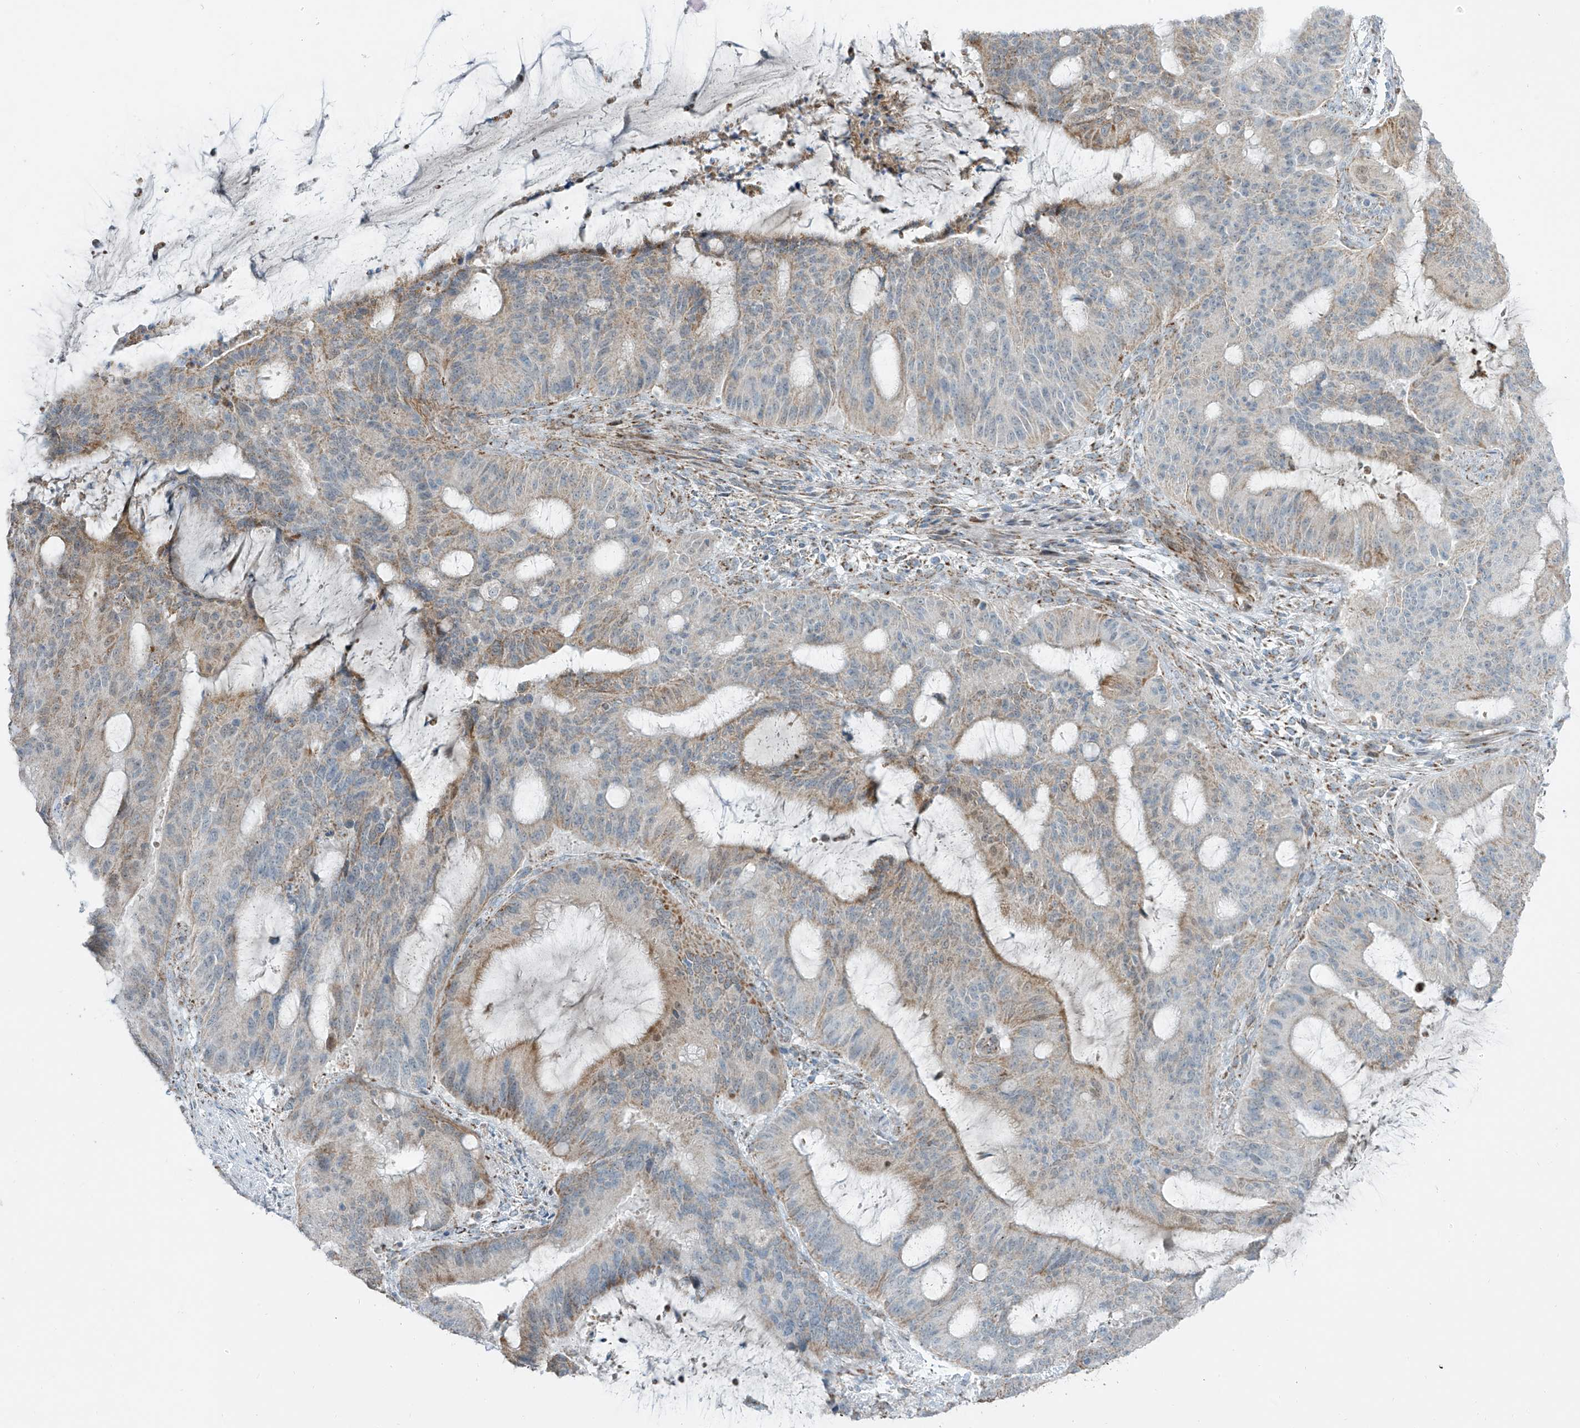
{"staining": {"intensity": "weak", "quantity": "25%-75%", "location": "cytoplasmic/membranous"}, "tissue": "liver cancer", "cell_type": "Tumor cells", "image_type": "cancer", "snomed": [{"axis": "morphology", "description": "Normal tissue, NOS"}, {"axis": "morphology", "description": "Cholangiocarcinoma"}, {"axis": "topography", "description": "Liver"}, {"axis": "topography", "description": "Peripheral nerve tissue"}], "caption": "A low amount of weak cytoplasmic/membranous expression is appreciated in approximately 25%-75% of tumor cells in liver cholangiocarcinoma tissue.", "gene": "SMDT1", "patient": {"sex": "female", "age": 73}}